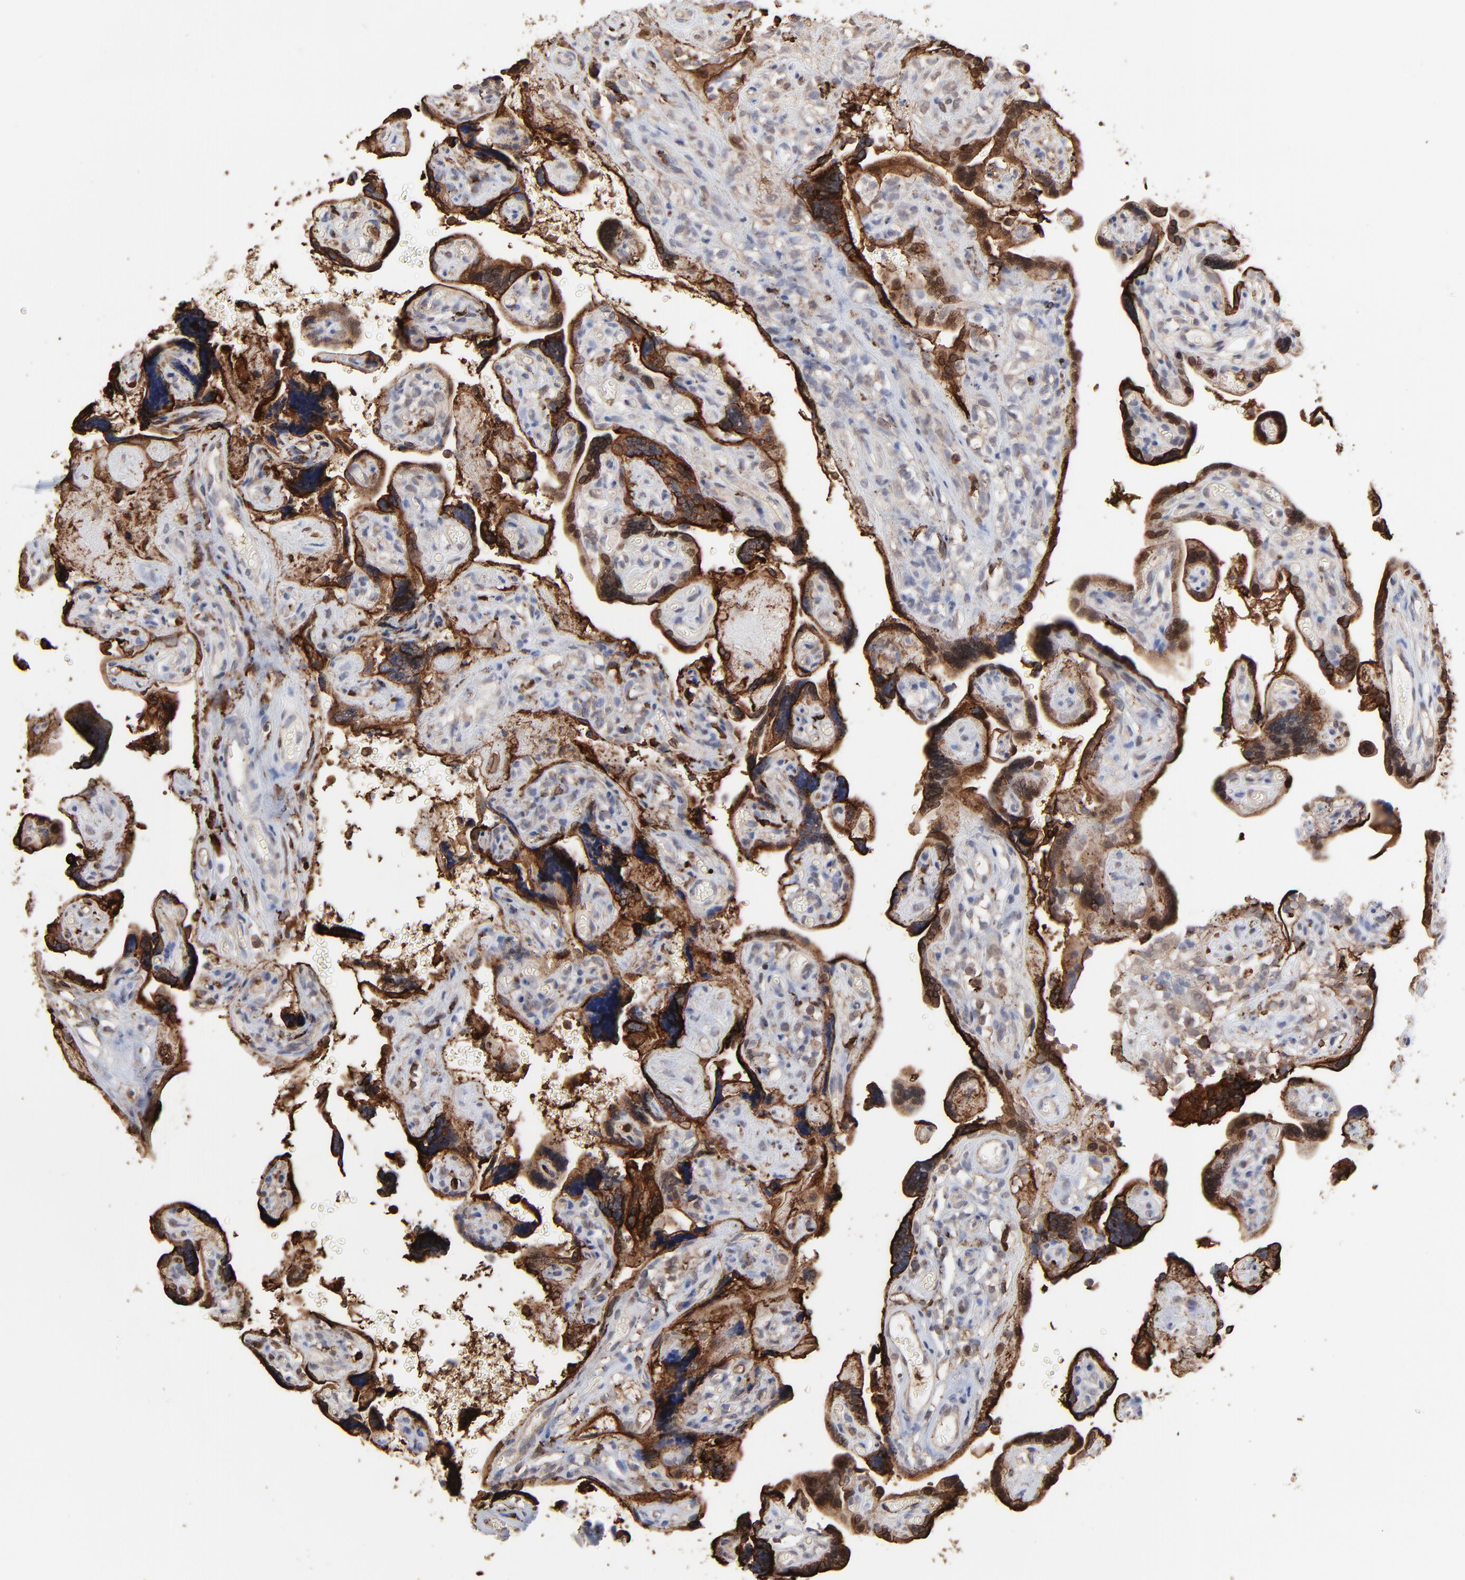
{"staining": {"intensity": "strong", "quantity": ">75%", "location": "cytoplasmic/membranous,nuclear"}, "tissue": "placenta", "cell_type": "Trophoblastic cells", "image_type": "normal", "snomed": [{"axis": "morphology", "description": "Normal tissue, NOS"}, {"axis": "topography", "description": "Placenta"}], "caption": "High-power microscopy captured an immunohistochemistry (IHC) image of benign placenta, revealing strong cytoplasmic/membranous,nuclear positivity in approximately >75% of trophoblastic cells. The protein of interest is shown in brown color, while the nuclei are stained blue.", "gene": "SLC6A14", "patient": {"sex": "female", "age": 30}}